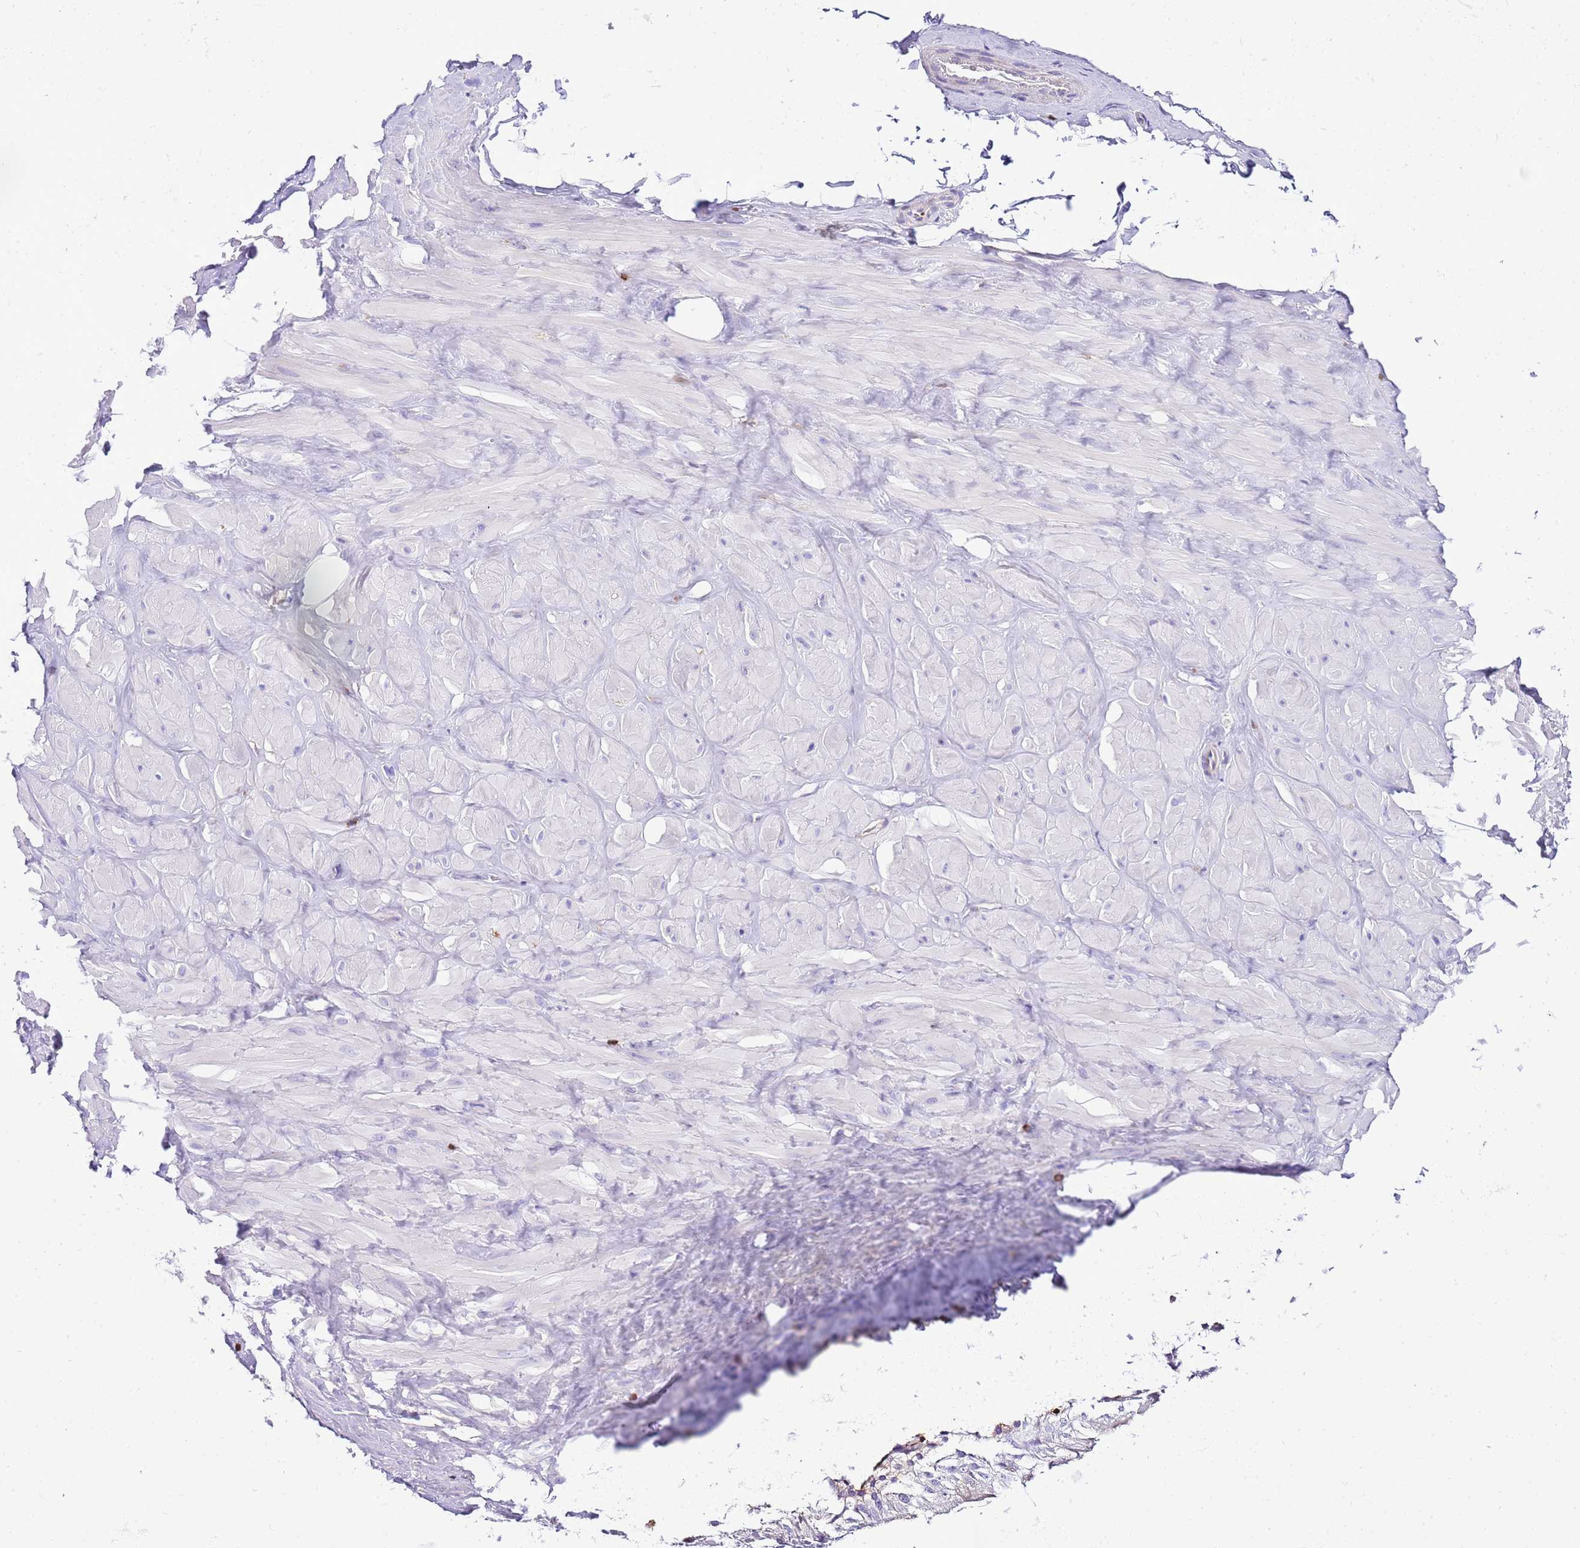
{"staining": {"intensity": "negative", "quantity": "none", "location": "none"}, "tissue": "adipose tissue", "cell_type": "Adipocytes", "image_type": "normal", "snomed": [{"axis": "morphology", "description": "Normal tissue, NOS"}, {"axis": "topography", "description": "Soft tissue"}, {"axis": "topography", "description": "Adipose tissue"}, {"axis": "topography", "description": "Vascular tissue"}, {"axis": "topography", "description": "Peripheral nerve tissue"}], "caption": "A high-resolution photomicrograph shows IHC staining of normal adipose tissue, which shows no significant positivity in adipocytes.", "gene": "CNN2", "patient": {"sex": "male", "age": 46}}